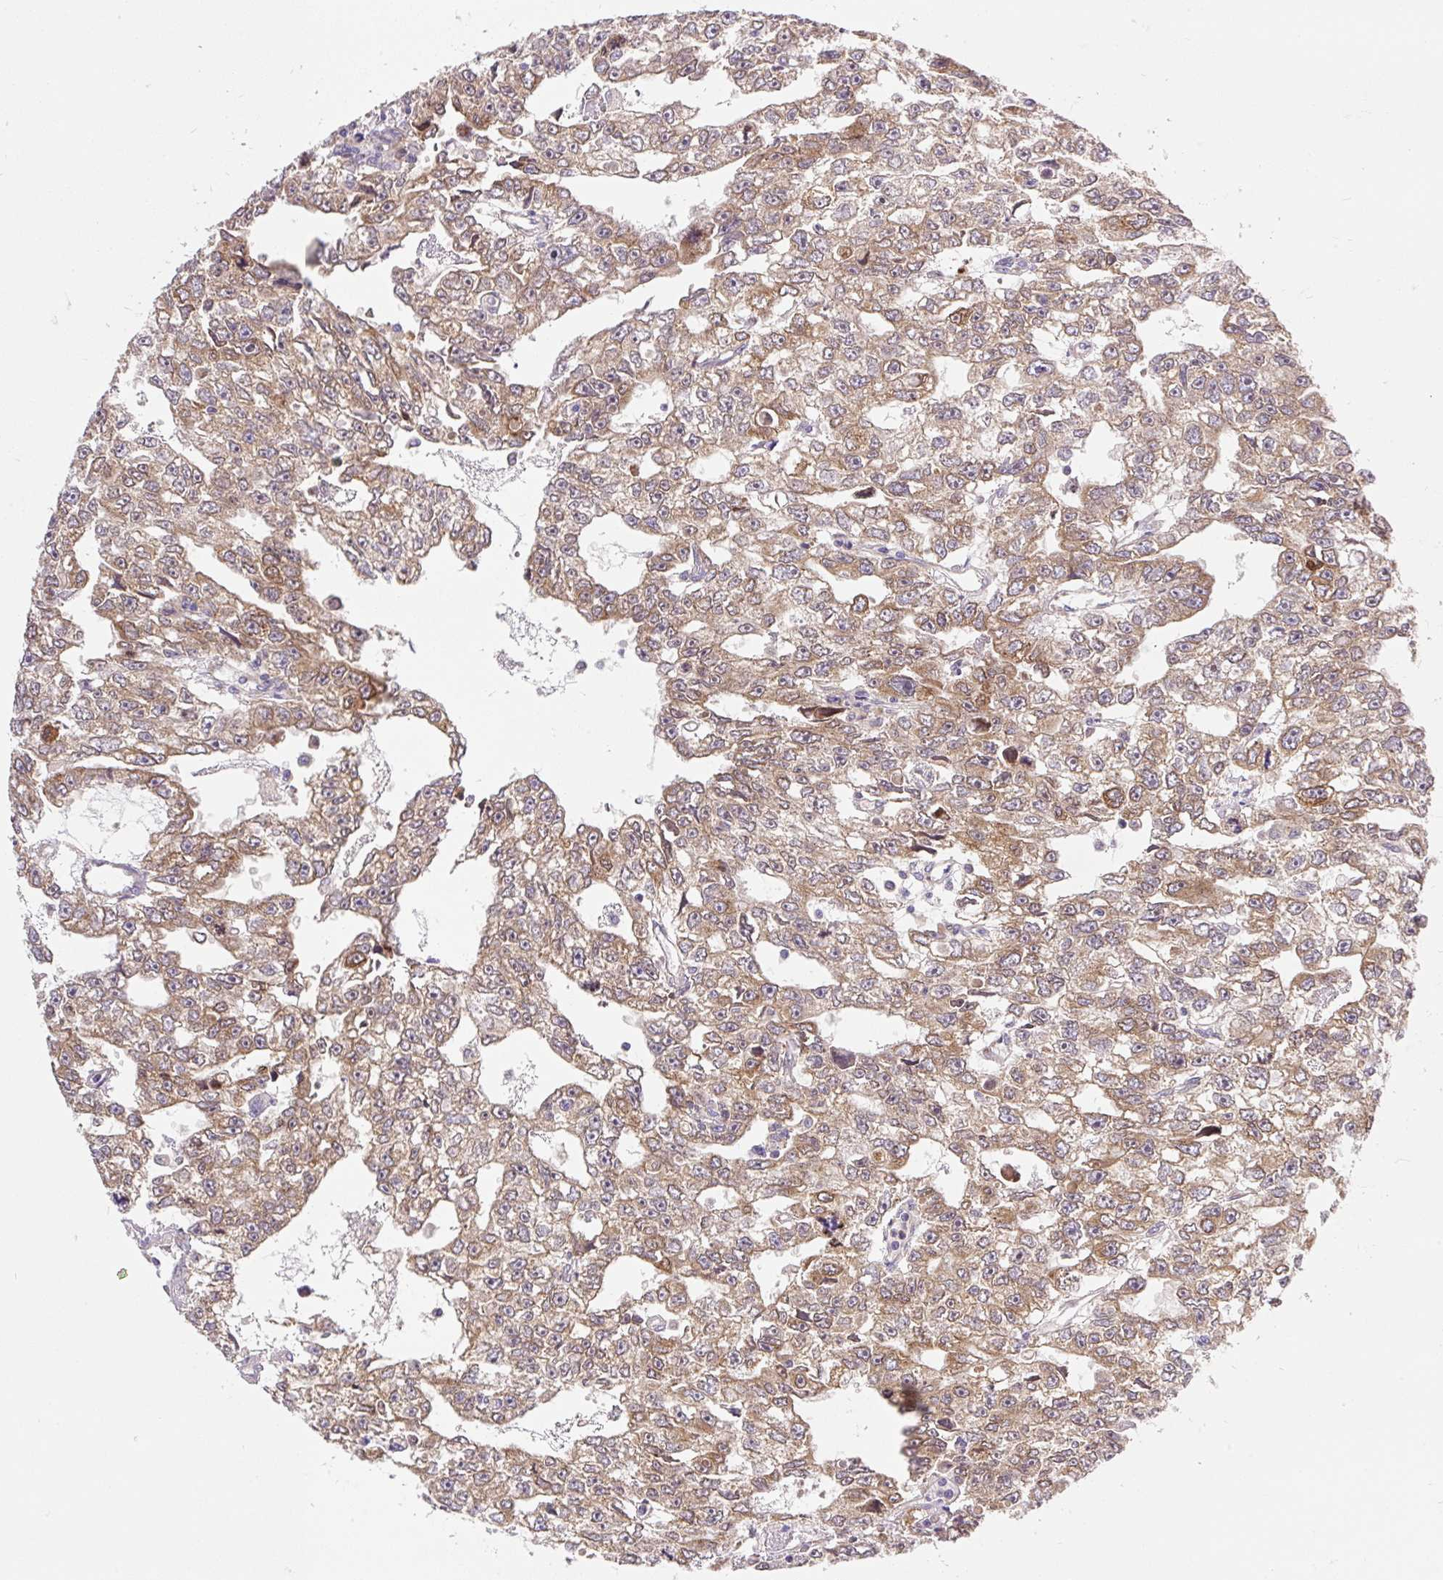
{"staining": {"intensity": "moderate", "quantity": ">75%", "location": "cytoplasmic/membranous"}, "tissue": "testis cancer", "cell_type": "Tumor cells", "image_type": "cancer", "snomed": [{"axis": "morphology", "description": "Carcinoma, Embryonal, NOS"}, {"axis": "topography", "description": "Testis"}], "caption": "Testis embryonal carcinoma was stained to show a protein in brown. There is medium levels of moderate cytoplasmic/membranous positivity in about >75% of tumor cells.", "gene": "SEC63", "patient": {"sex": "male", "age": 20}}